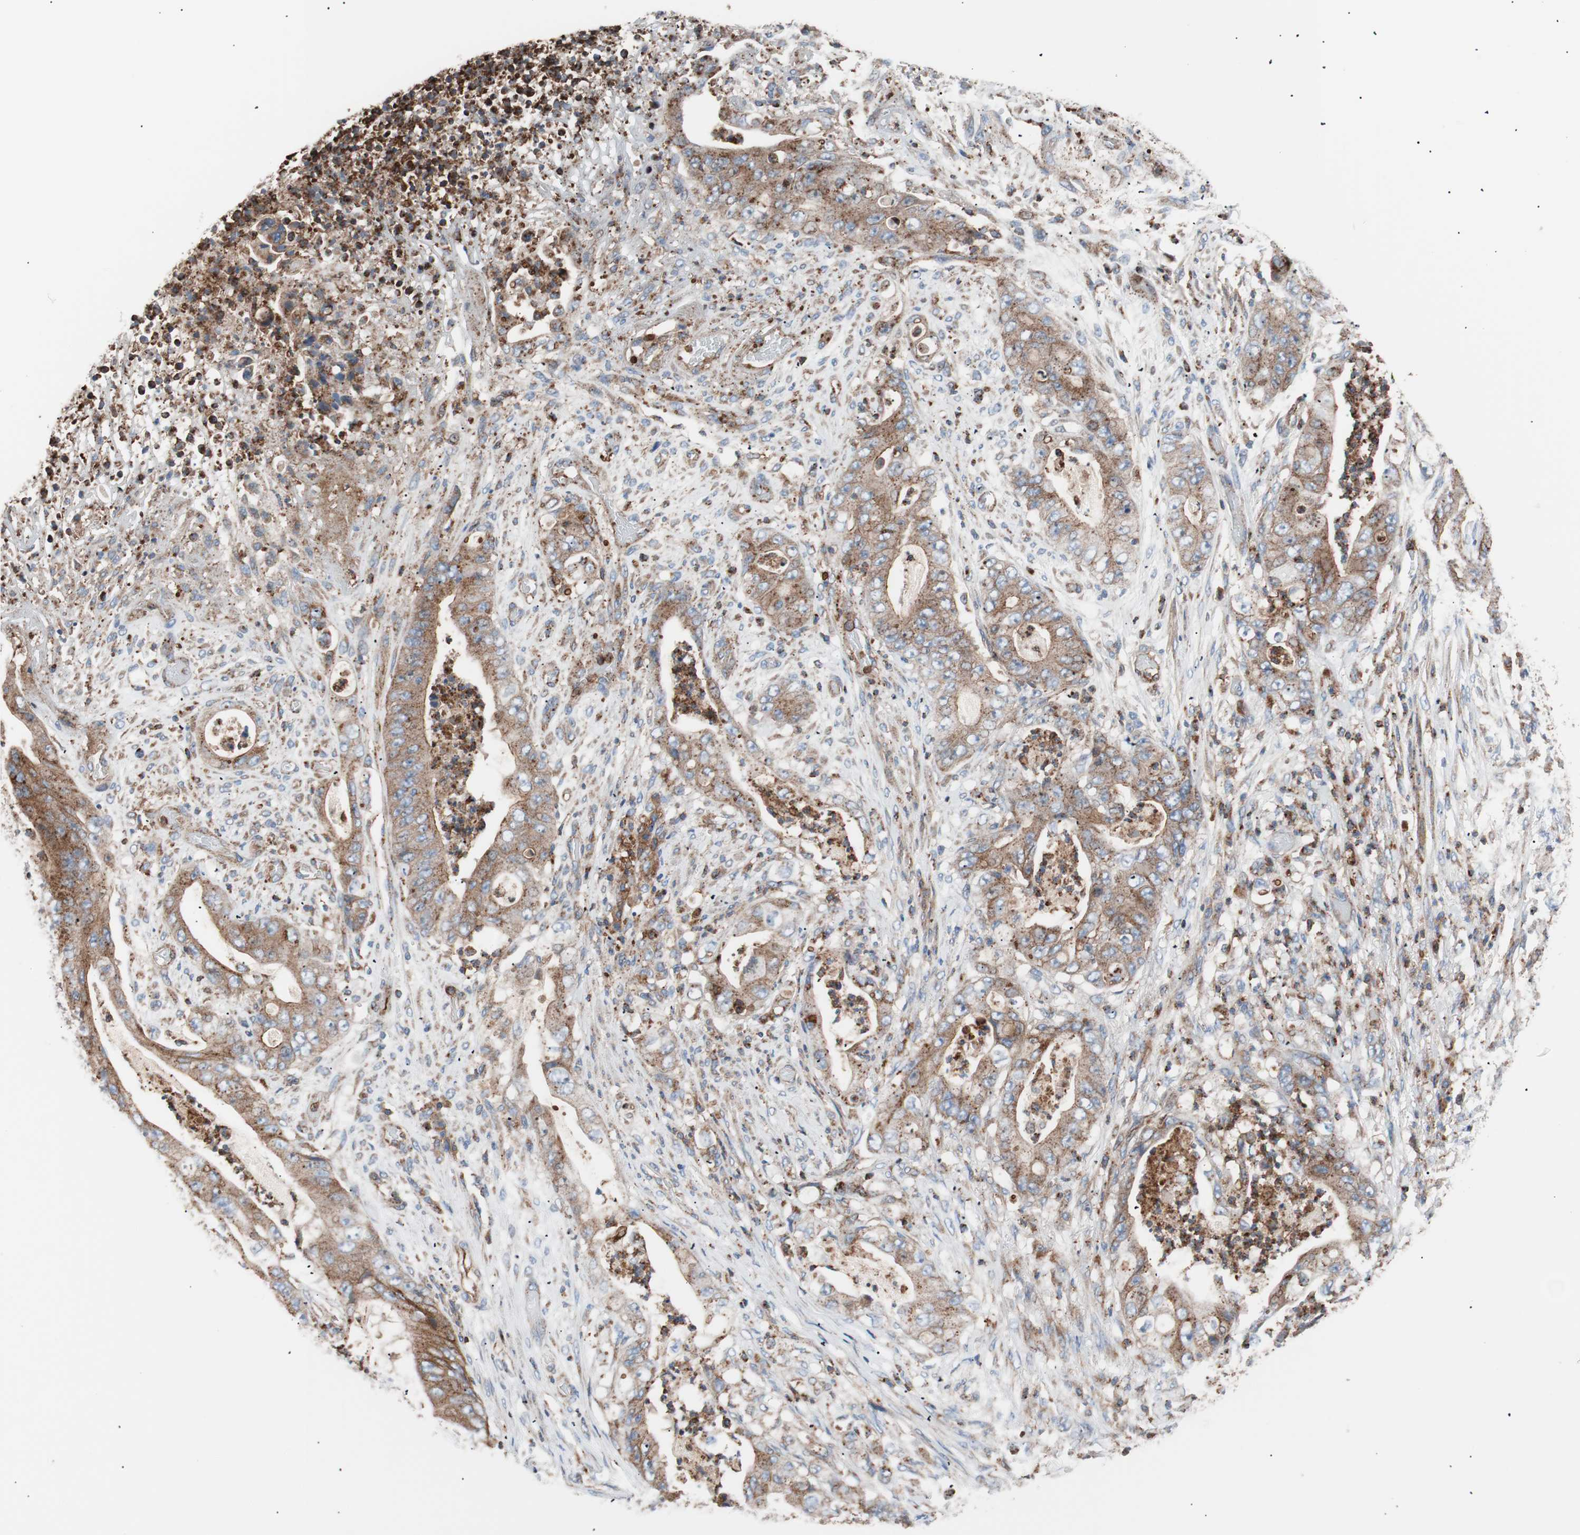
{"staining": {"intensity": "moderate", "quantity": ">75%", "location": "cytoplasmic/membranous"}, "tissue": "stomach cancer", "cell_type": "Tumor cells", "image_type": "cancer", "snomed": [{"axis": "morphology", "description": "Adenocarcinoma, NOS"}, {"axis": "topography", "description": "Stomach"}], "caption": "Immunohistochemical staining of human stomach cancer exhibits medium levels of moderate cytoplasmic/membranous positivity in about >75% of tumor cells. (DAB (3,3'-diaminobenzidine) IHC, brown staining for protein, blue staining for nuclei).", "gene": "FLOT2", "patient": {"sex": "female", "age": 73}}